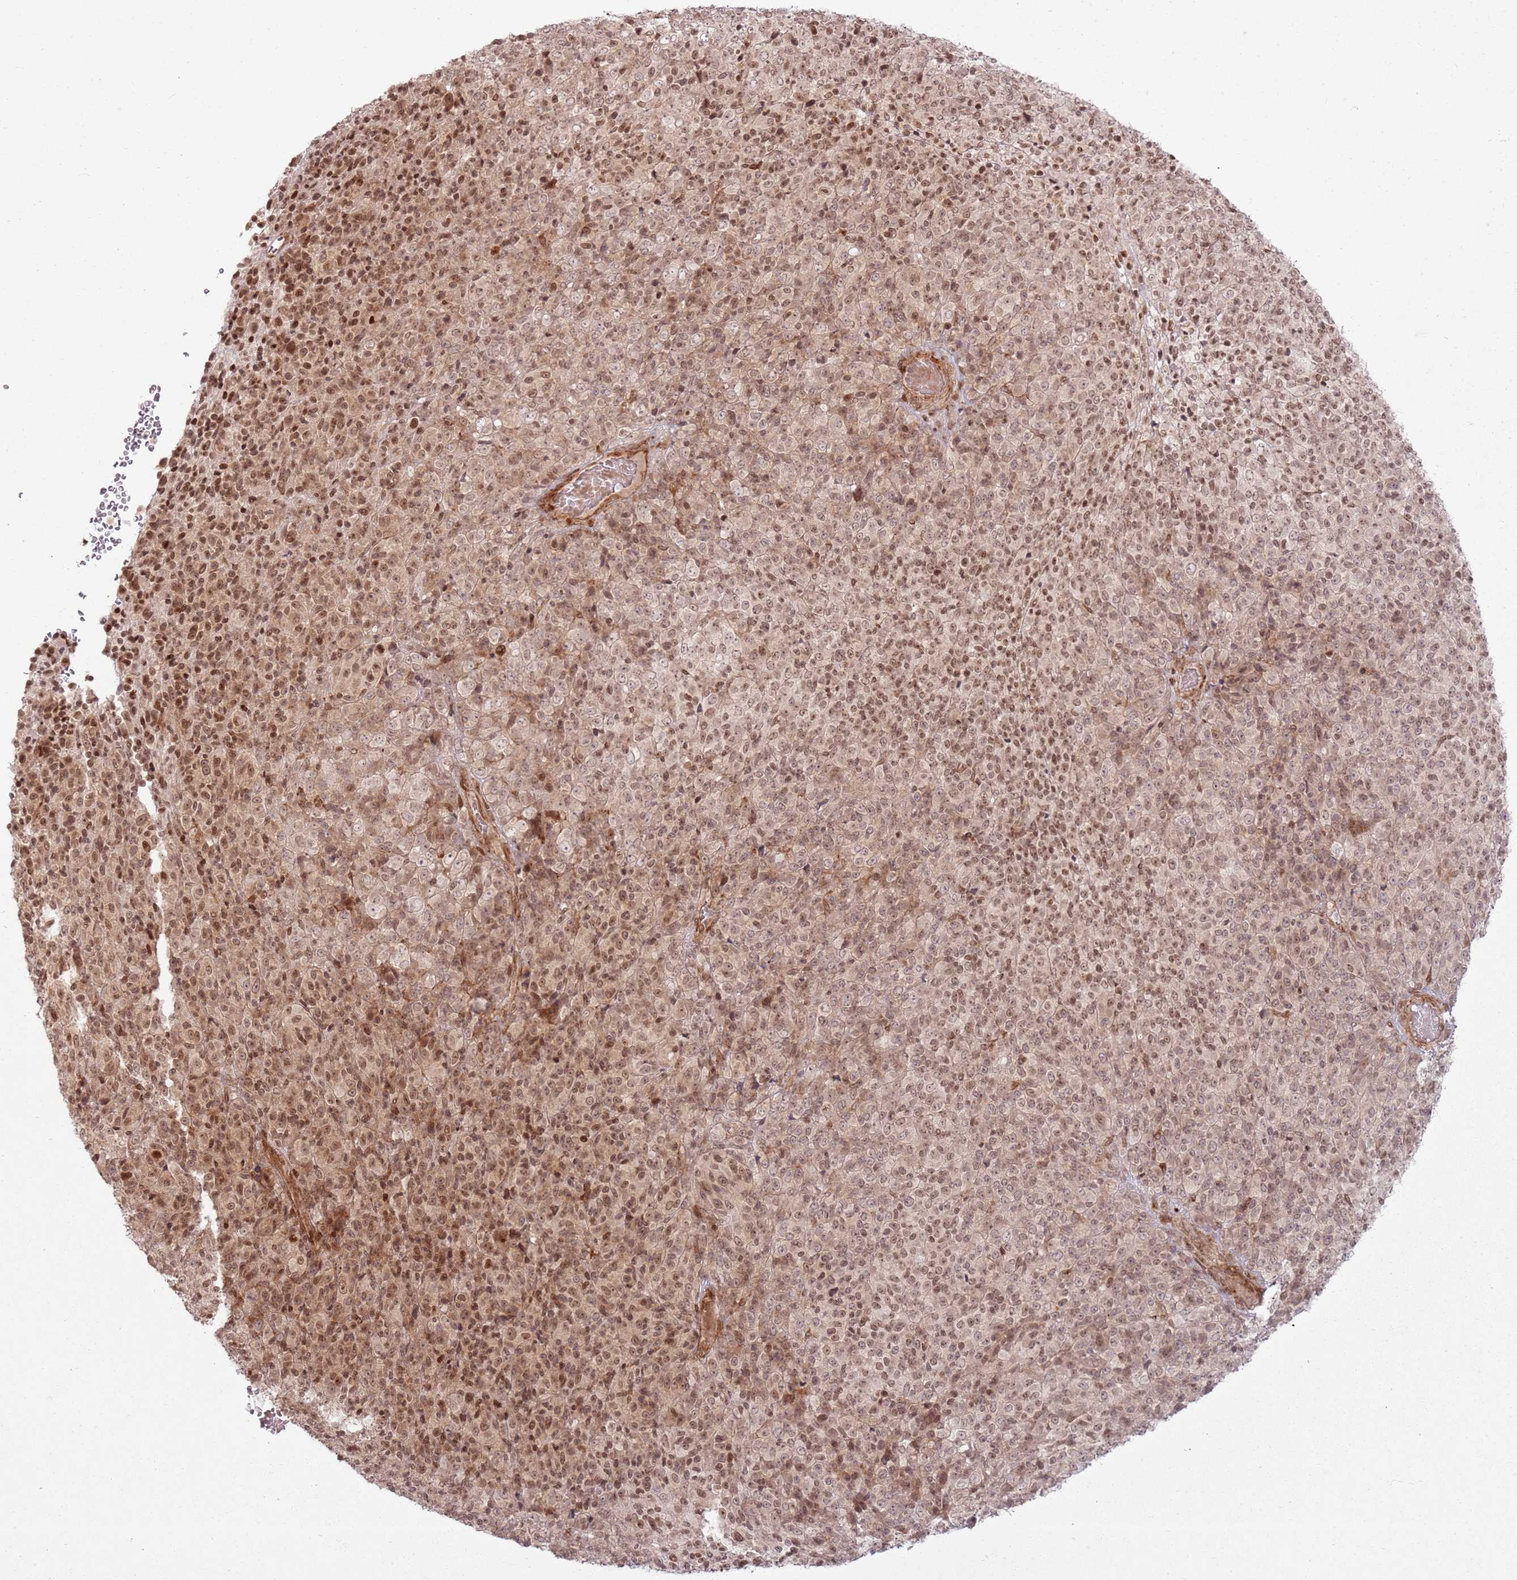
{"staining": {"intensity": "moderate", "quantity": ">75%", "location": "nuclear"}, "tissue": "melanoma", "cell_type": "Tumor cells", "image_type": "cancer", "snomed": [{"axis": "morphology", "description": "Malignant melanoma, Metastatic site"}, {"axis": "topography", "description": "Brain"}], "caption": "Immunohistochemical staining of melanoma demonstrates medium levels of moderate nuclear protein expression in approximately >75% of tumor cells.", "gene": "KLHL36", "patient": {"sex": "female", "age": 56}}